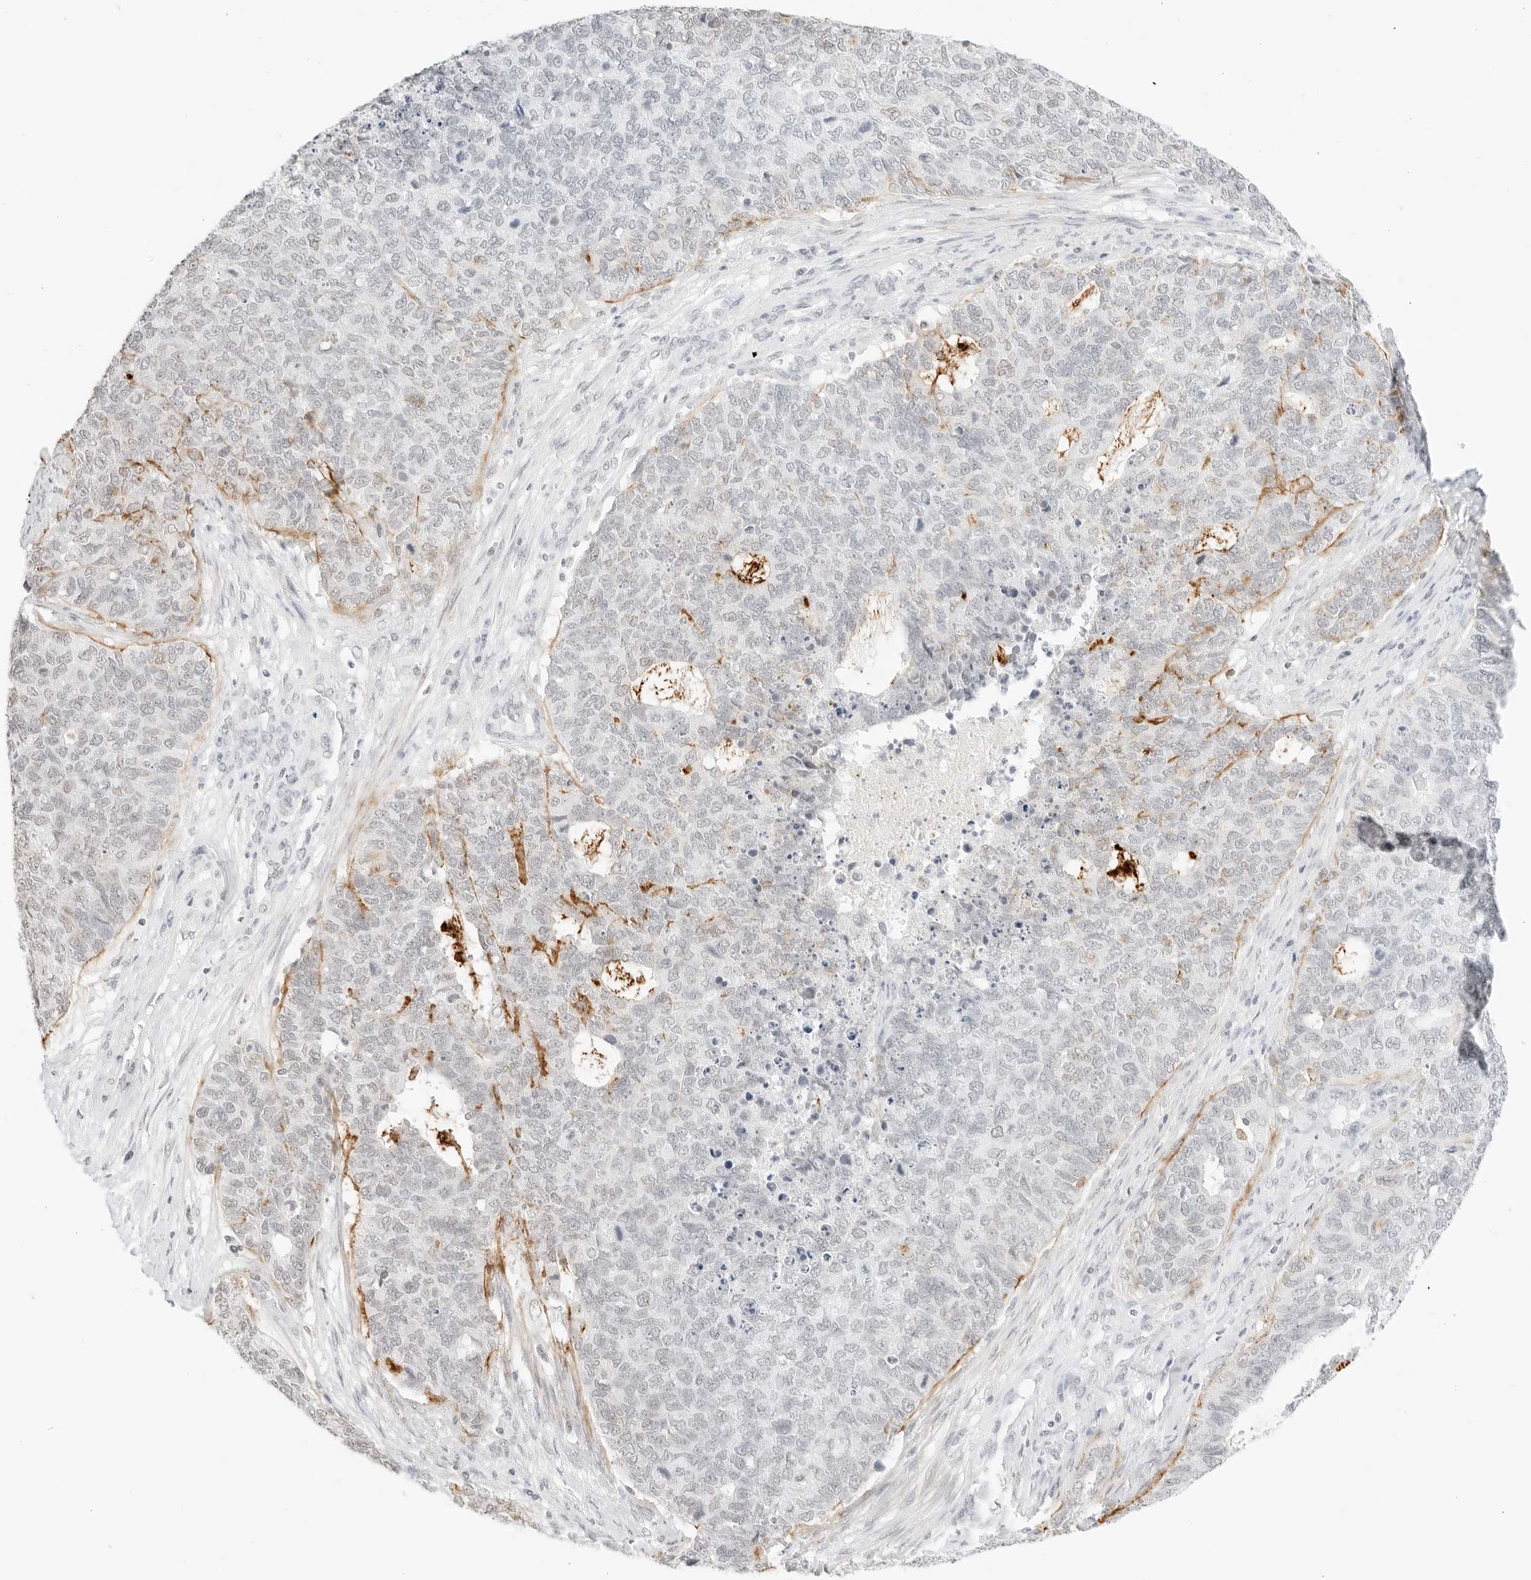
{"staining": {"intensity": "weak", "quantity": "<25%", "location": "nuclear"}, "tissue": "cervical cancer", "cell_type": "Tumor cells", "image_type": "cancer", "snomed": [{"axis": "morphology", "description": "Squamous cell carcinoma, NOS"}, {"axis": "topography", "description": "Cervix"}], "caption": "This photomicrograph is of cervical squamous cell carcinoma stained with IHC to label a protein in brown with the nuclei are counter-stained blue. There is no positivity in tumor cells.", "gene": "FBLN5", "patient": {"sex": "female", "age": 63}}